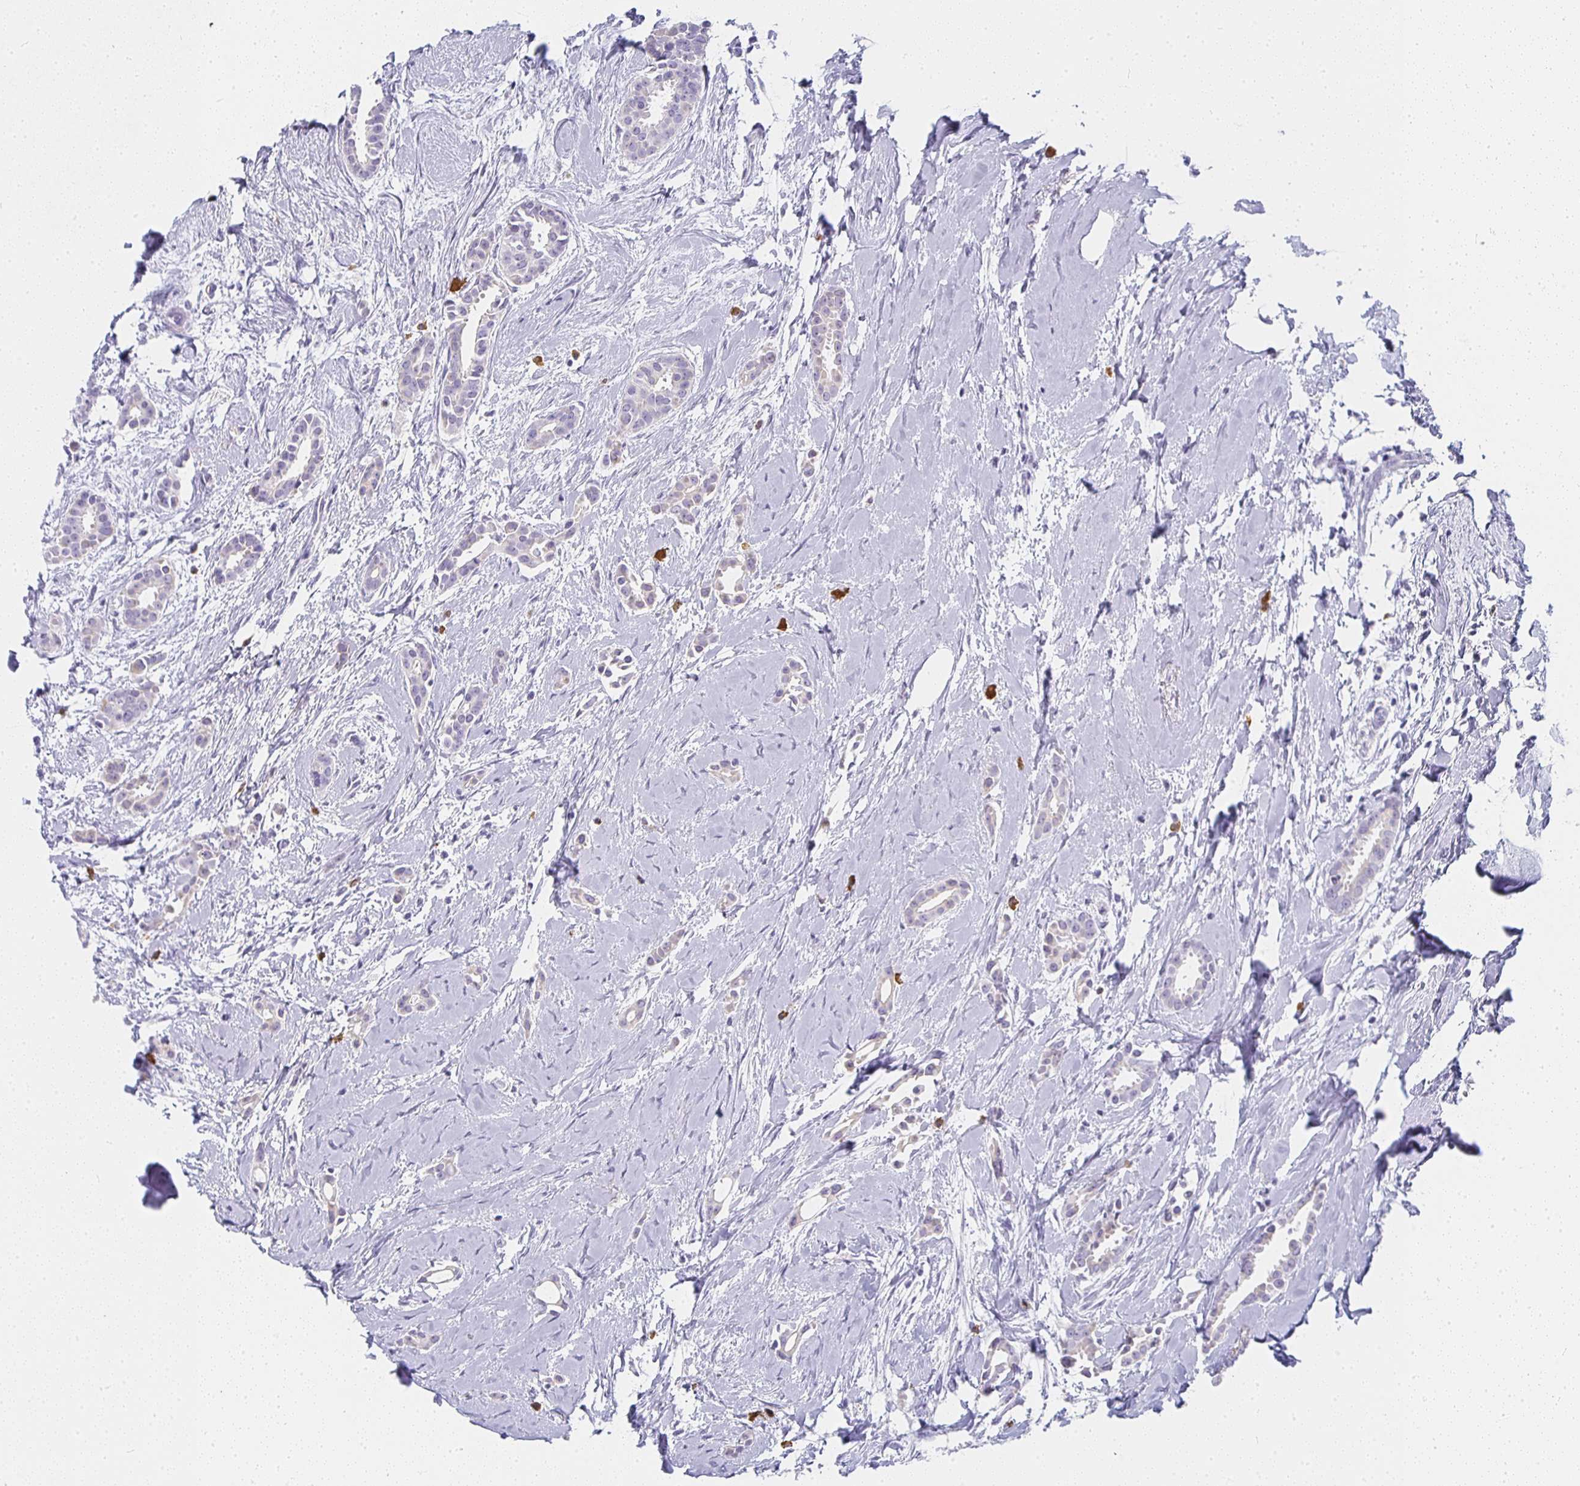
{"staining": {"intensity": "negative", "quantity": "none", "location": "none"}, "tissue": "breast cancer", "cell_type": "Tumor cells", "image_type": "cancer", "snomed": [{"axis": "morphology", "description": "Duct carcinoma"}, {"axis": "topography", "description": "Breast"}], "caption": "Photomicrograph shows no significant protein positivity in tumor cells of breast infiltrating ductal carcinoma.", "gene": "TPSD1", "patient": {"sex": "female", "age": 64}}